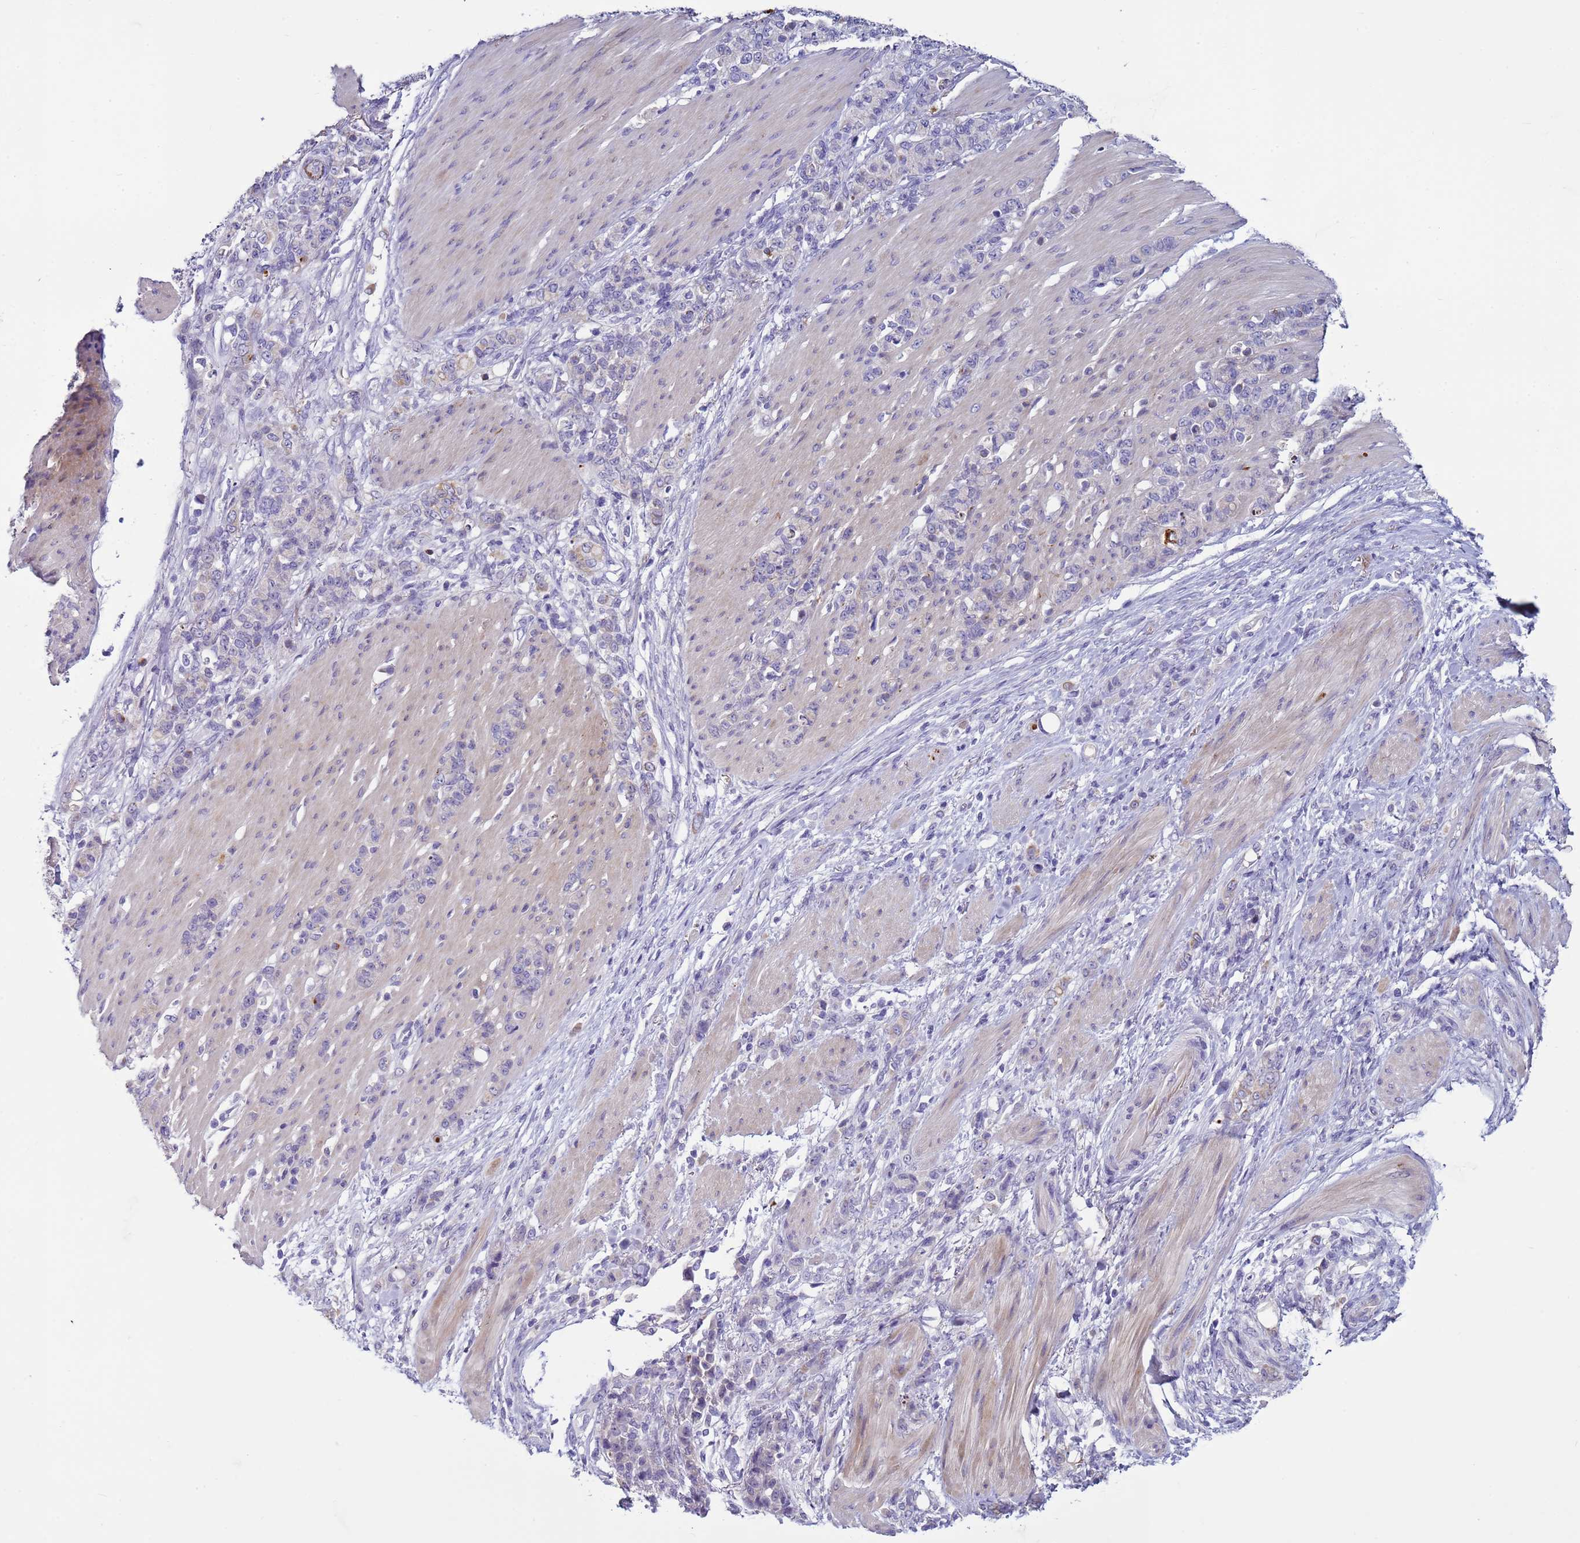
{"staining": {"intensity": "negative", "quantity": "none", "location": "none"}, "tissue": "stomach cancer", "cell_type": "Tumor cells", "image_type": "cancer", "snomed": [{"axis": "morphology", "description": "Adenocarcinoma, NOS"}, {"axis": "topography", "description": "Stomach"}], "caption": "Immunohistochemistry of human stomach adenocarcinoma shows no positivity in tumor cells.", "gene": "TRIM51", "patient": {"sex": "female", "age": 79}}